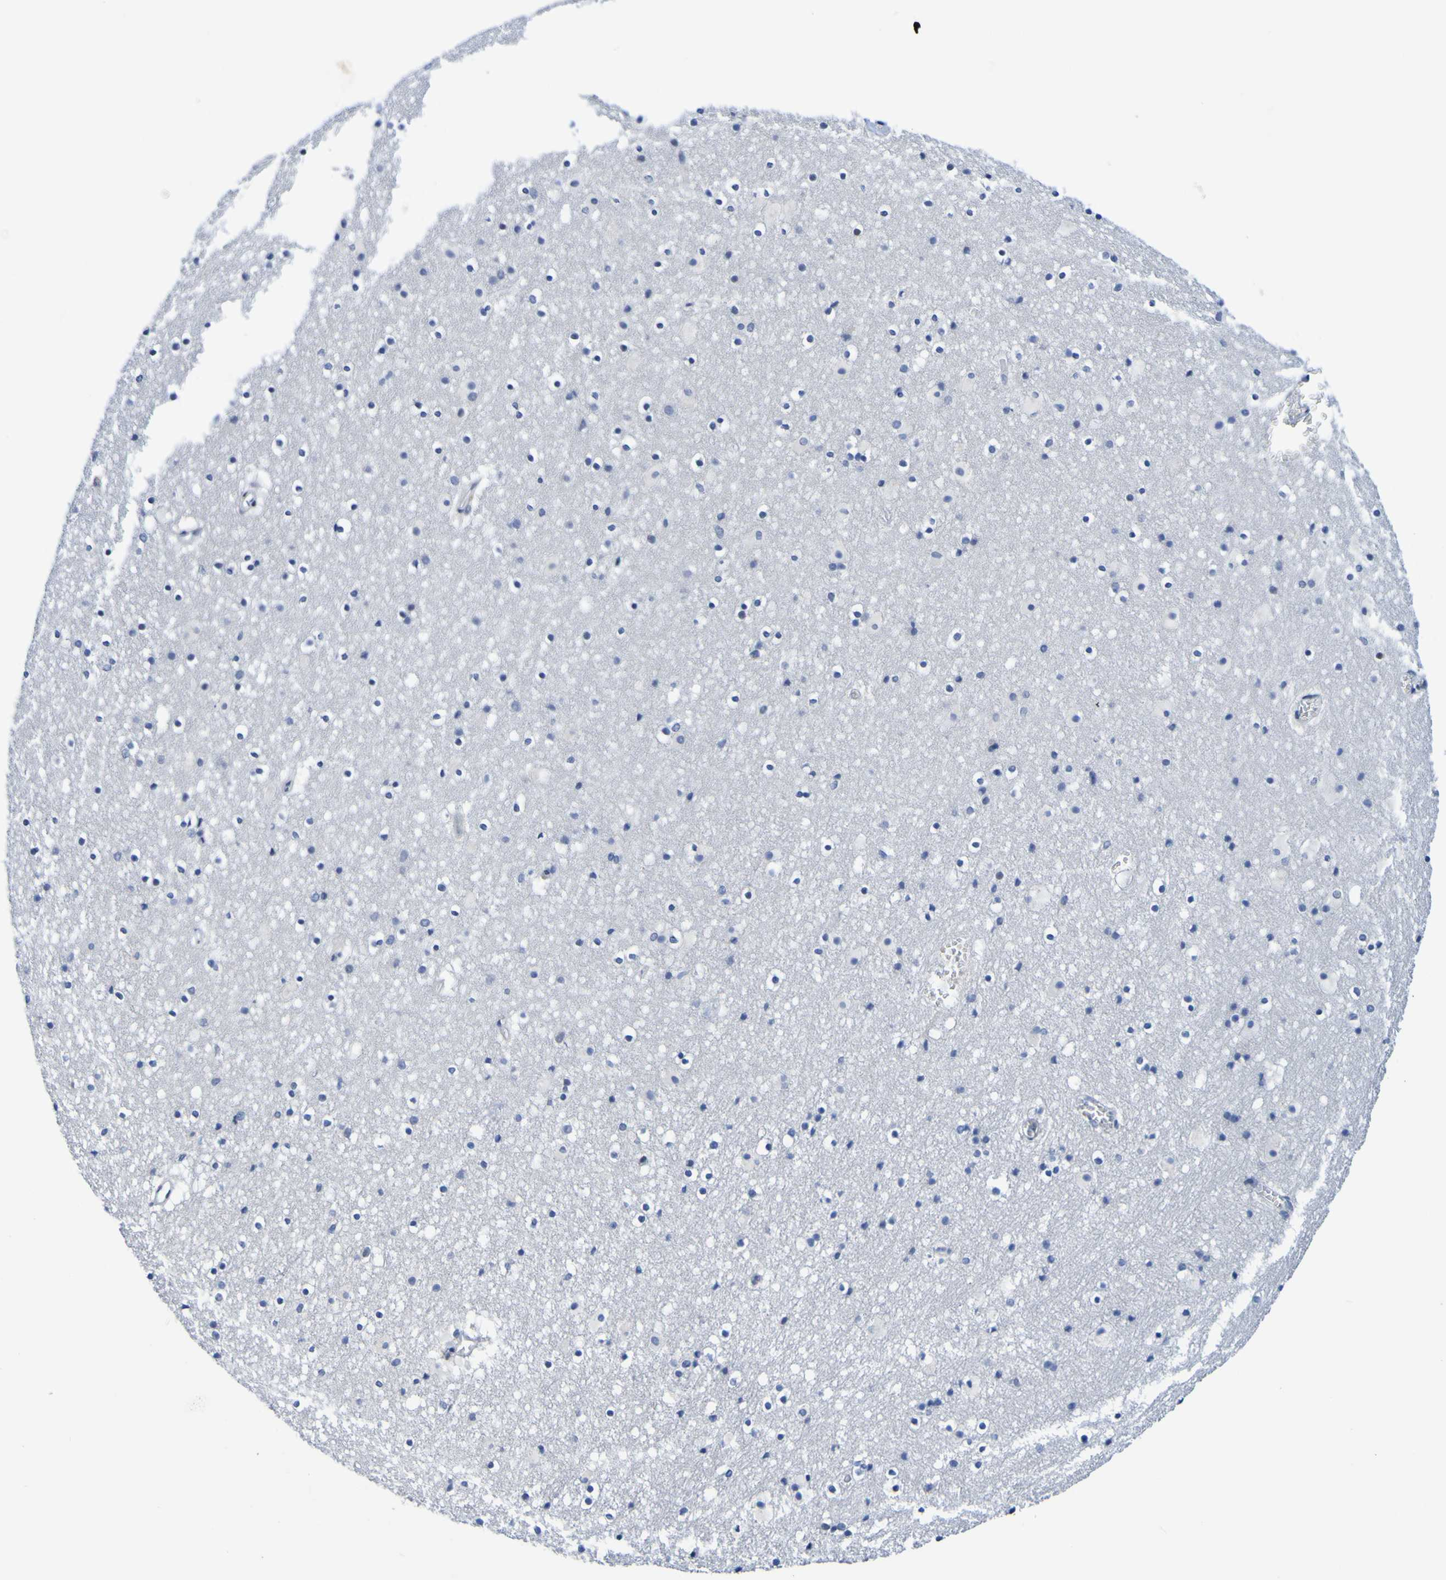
{"staining": {"intensity": "negative", "quantity": "none", "location": "none"}, "tissue": "caudate", "cell_type": "Glial cells", "image_type": "normal", "snomed": [{"axis": "morphology", "description": "Normal tissue, NOS"}, {"axis": "topography", "description": "Lateral ventricle wall"}], "caption": "This is an immunohistochemistry (IHC) histopathology image of normal caudate. There is no expression in glial cells.", "gene": "VMA21", "patient": {"sex": "male", "age": 45}}